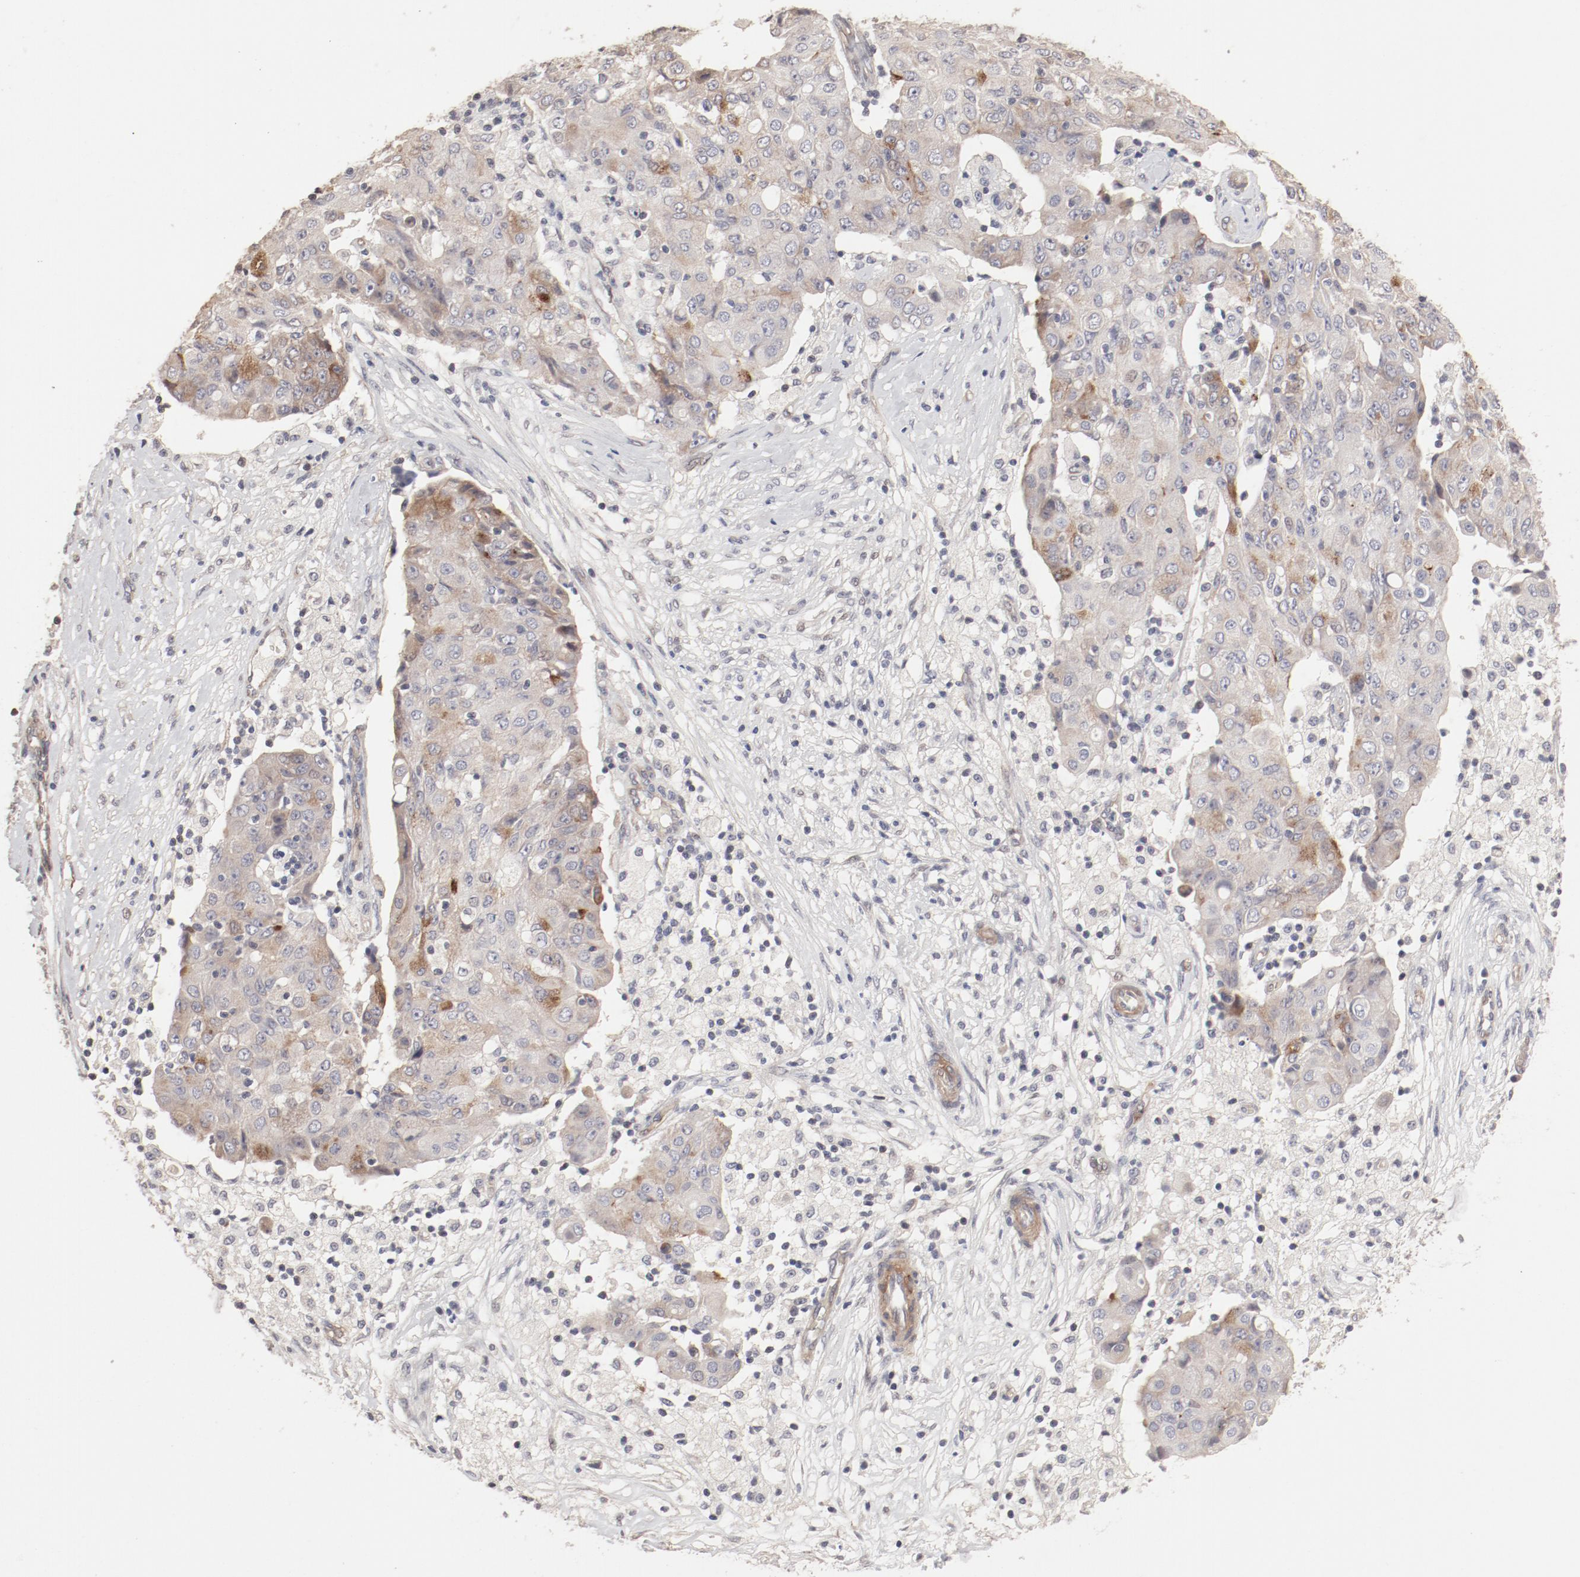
{"staining": {"intensity": "negative", "quantity": "none", "location": "none"}, "tissue": "ovarian cancer", "cell_type": "Tumor cells", "image_type": "cancer", "snomed": [{"axis": "morphology", "description": "Carcinoma, endometroid"}, {"axis": "topography", "description": "Ovary"}], "caption": "An image of ovarian cancer (endometroid carcinoma) stained for a protein exhibits no brown staining in tumor cells.", "gene": "MAGED4", "patient": {"sex": "female", "age": 42}}